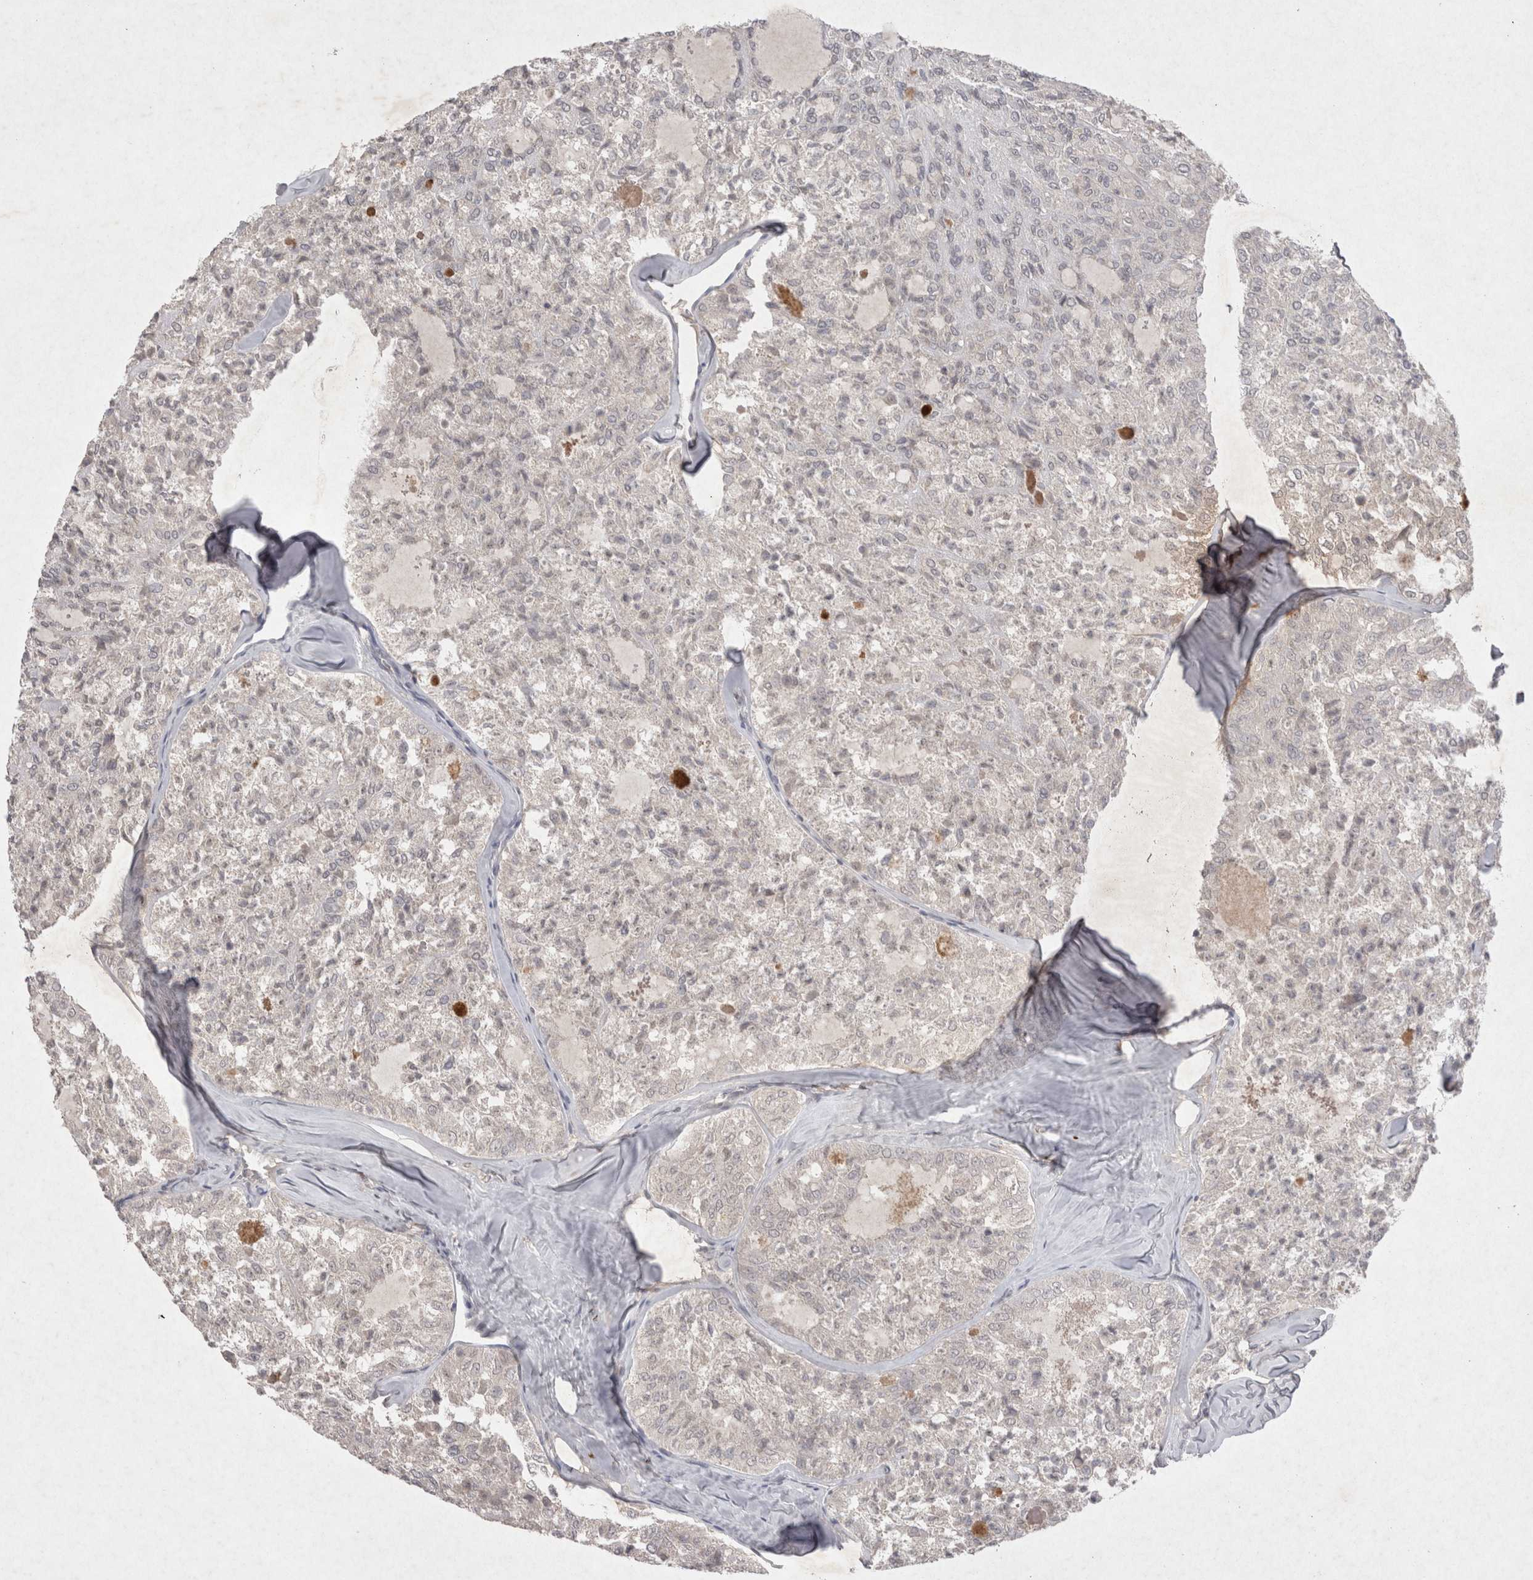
{"staining": {"intensity": "negative", "quantity": "none", "location": "none"}, "tissue": "thyroid cancer", "cell_type": "Tumor cells", "image_type": "cancer", "snomed": [{"axis": "morphology", "description": "Follicular adenoma carcinoma, NOS"}, {"axis": "topography", "description": "Thyroid gland"}], "caption": "IHC of thyroid cancer shows no staining in tumor cells.", "gene": "LYVE1", "patient": {"sex": "male", "age": 75}}